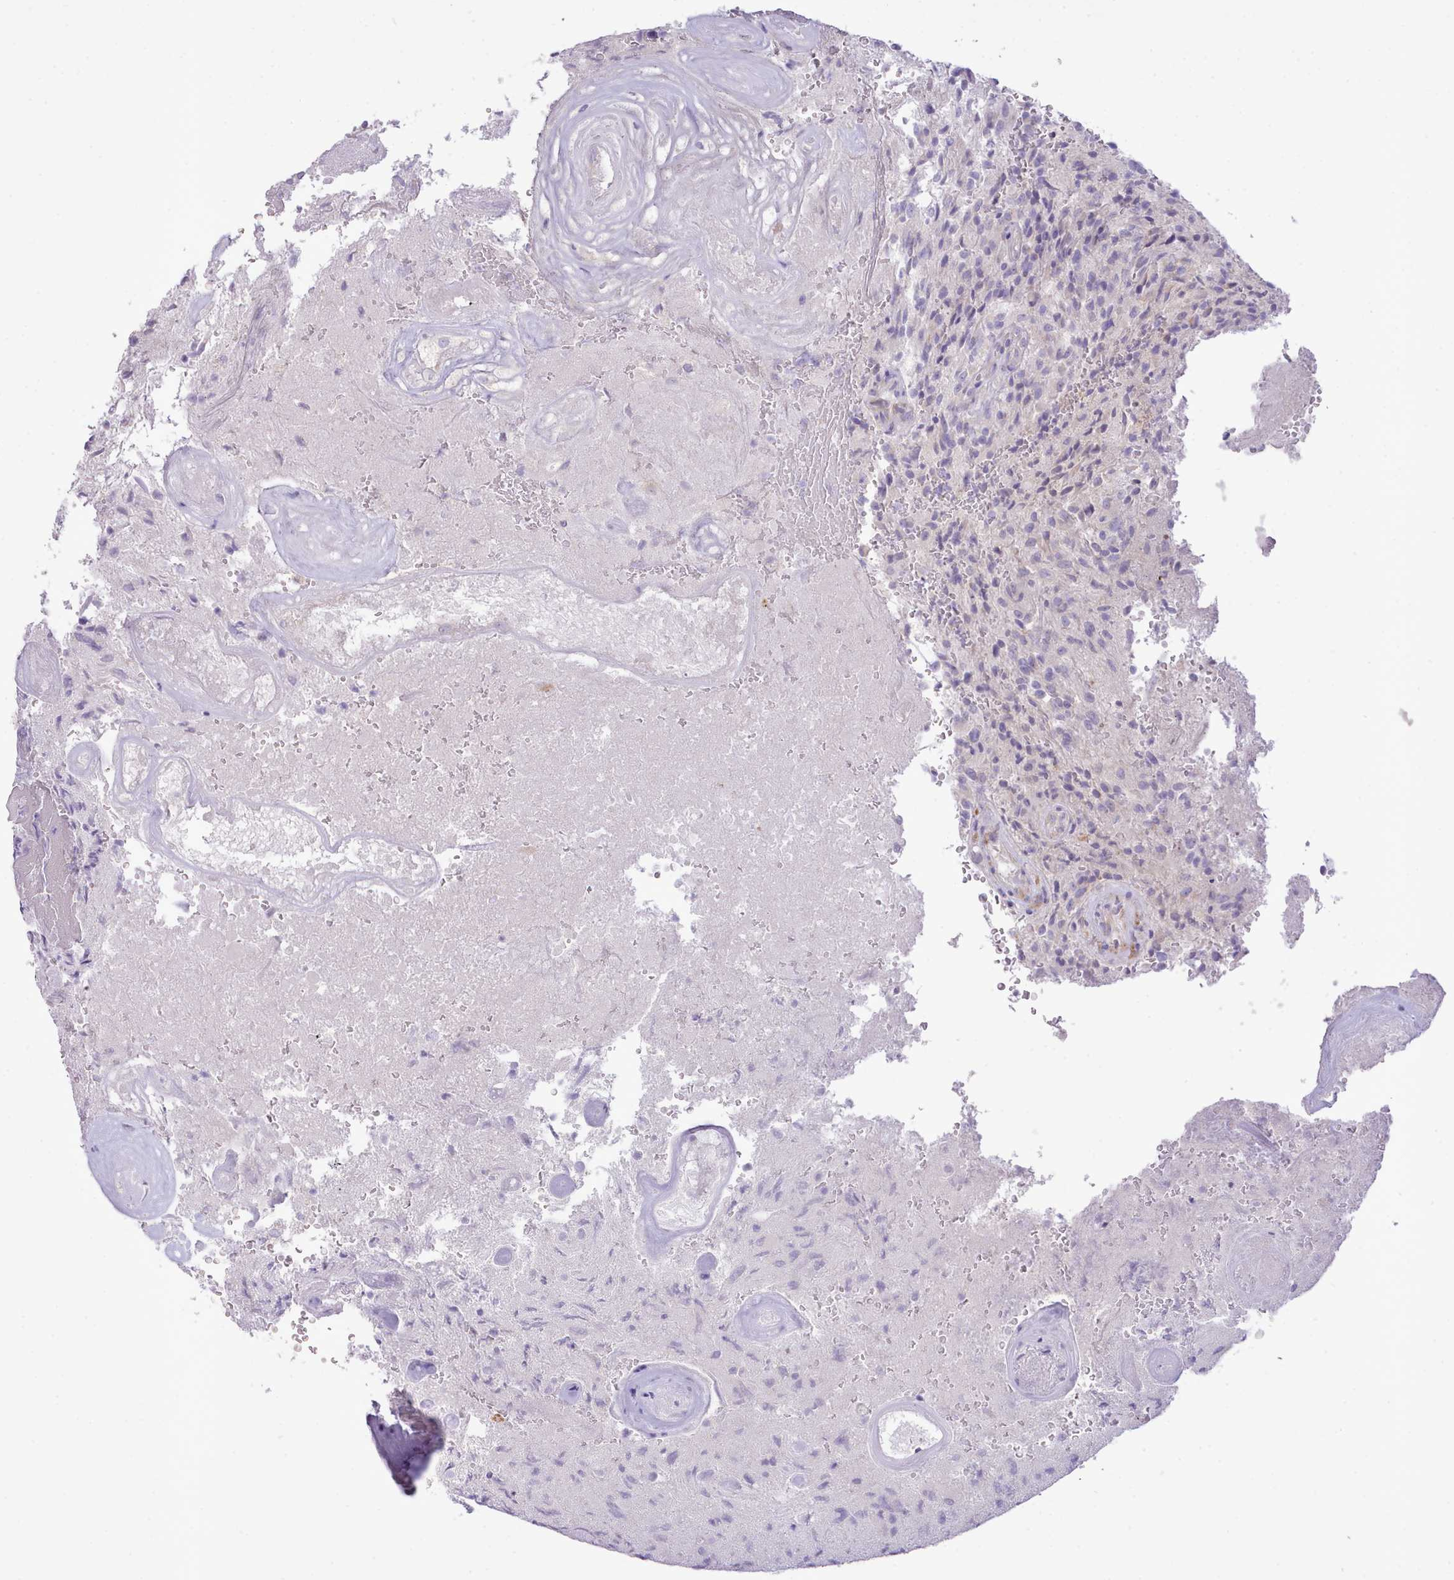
{"staining": {"intensity": "negative", "quantity": "none", "location": "none"}, "tissue": "glioma", "cell_type": "Tumor cells", "image_type": "cancer", "snomed": [{"axis": "morphology", "description": "Normal tissue, NOS"}, {"axis": "morphology", "description": "Glioma, malignant, High grade"}, {"axis": "topography", "description": "Cerebral cortex"}], "caption": "Tumor cells show no significant positivity in glioma. (Immunohistochemistry (ihc), brightfield microscopy, high magnification).", "gene": "CCL1", "patient": {"sex": "male", "age": 56}}